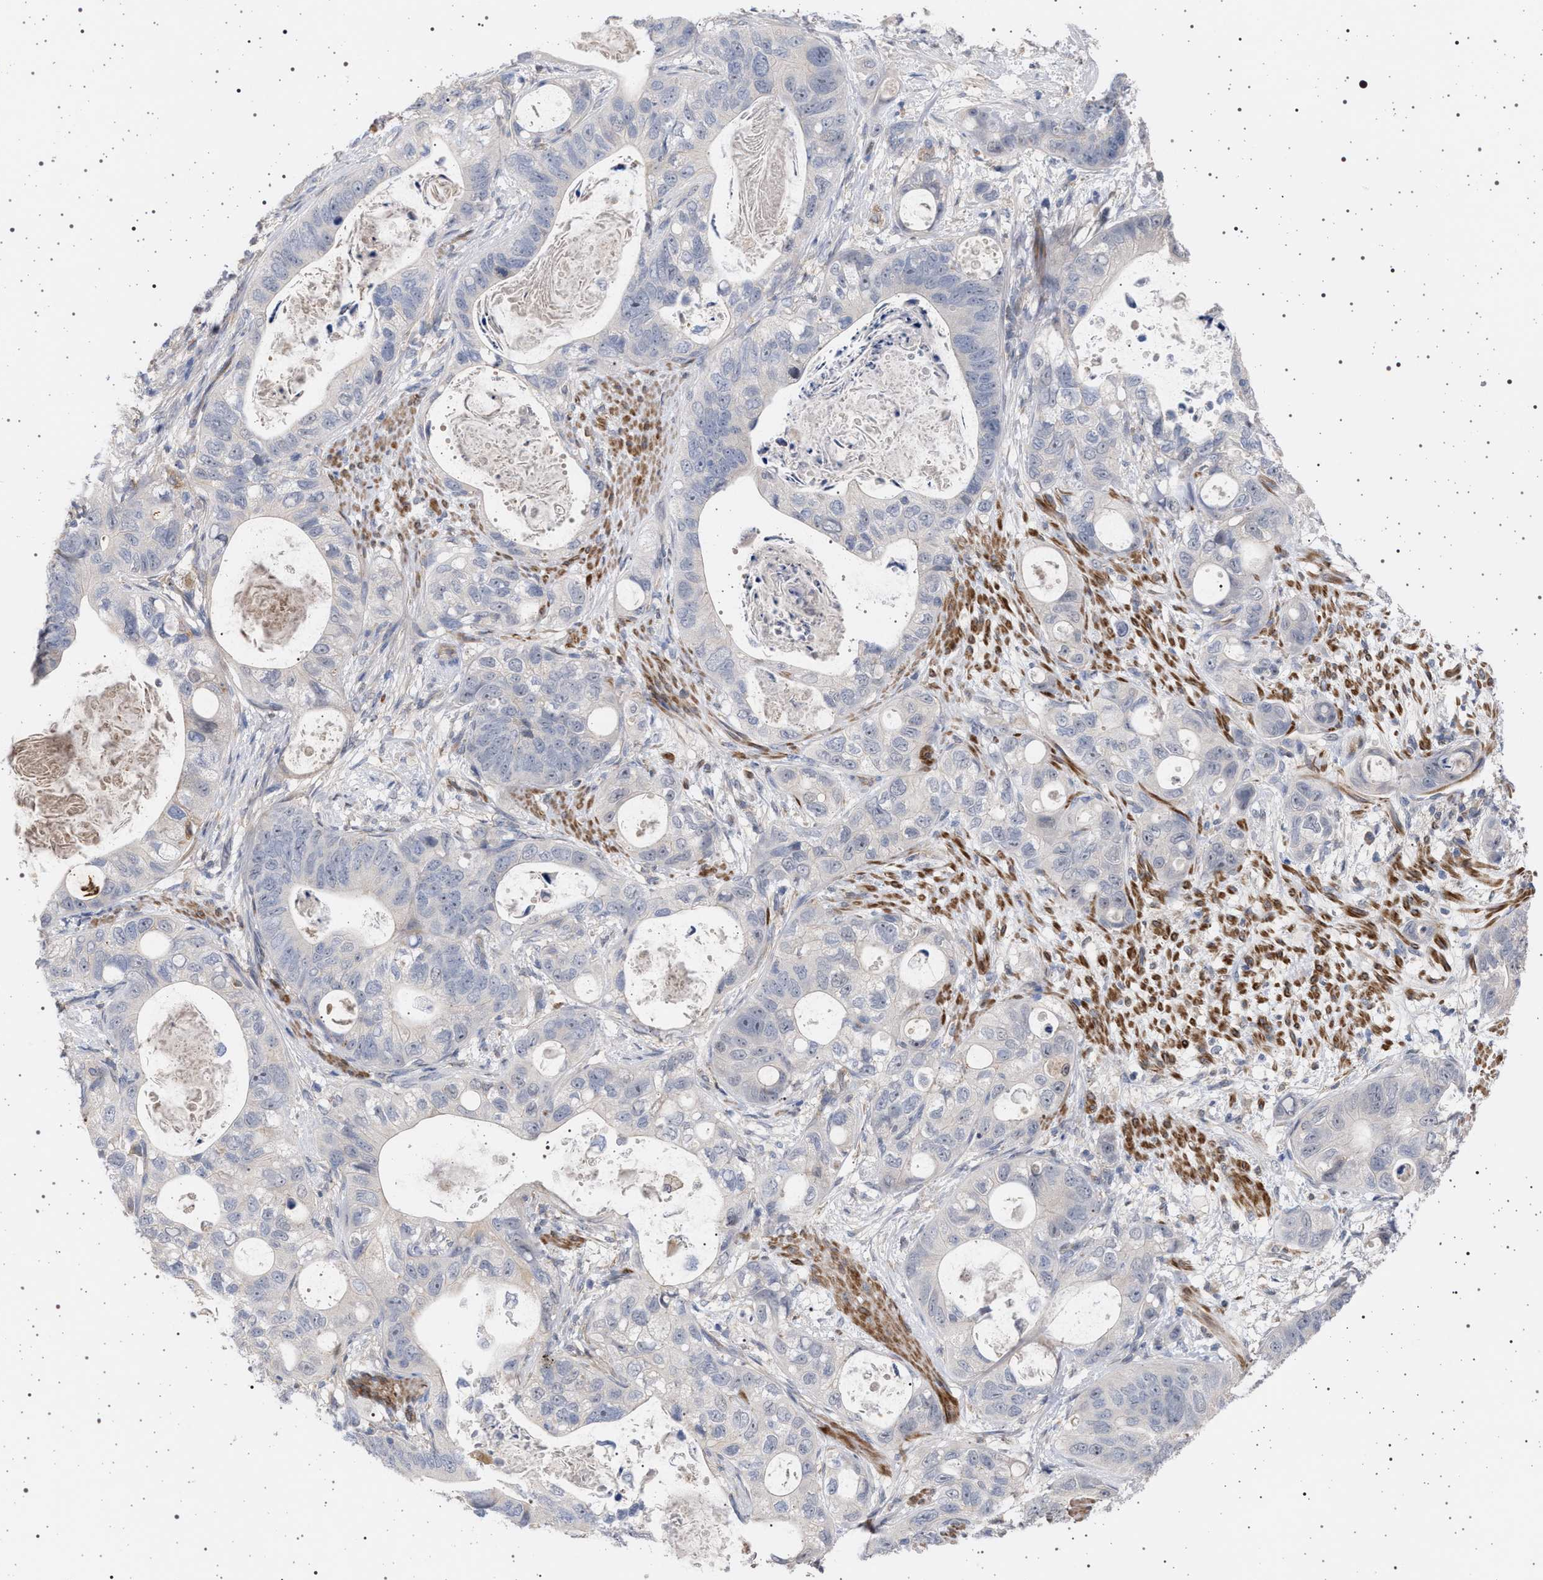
{"staining": {"intensity": "negative", "quantity": "none", "location": "none"}, "tissue": "stomach cancer", "cell_type": "Tumor cells", "image_type": "cancer", "snomed": [{"axis": "morphology", "description": "Normal tissue, NOS"}, {"axis": "morphology", "description": "Adenocarcinoma, NOS"}, {"axis": "topography", "description": "Stomach"}], "caption": "Immunohistochemical staining of stomach cancer reveals no significant expression in tumor cells.", "gene": "RBM48", "patient": {"sex": "female", "age": 89}}